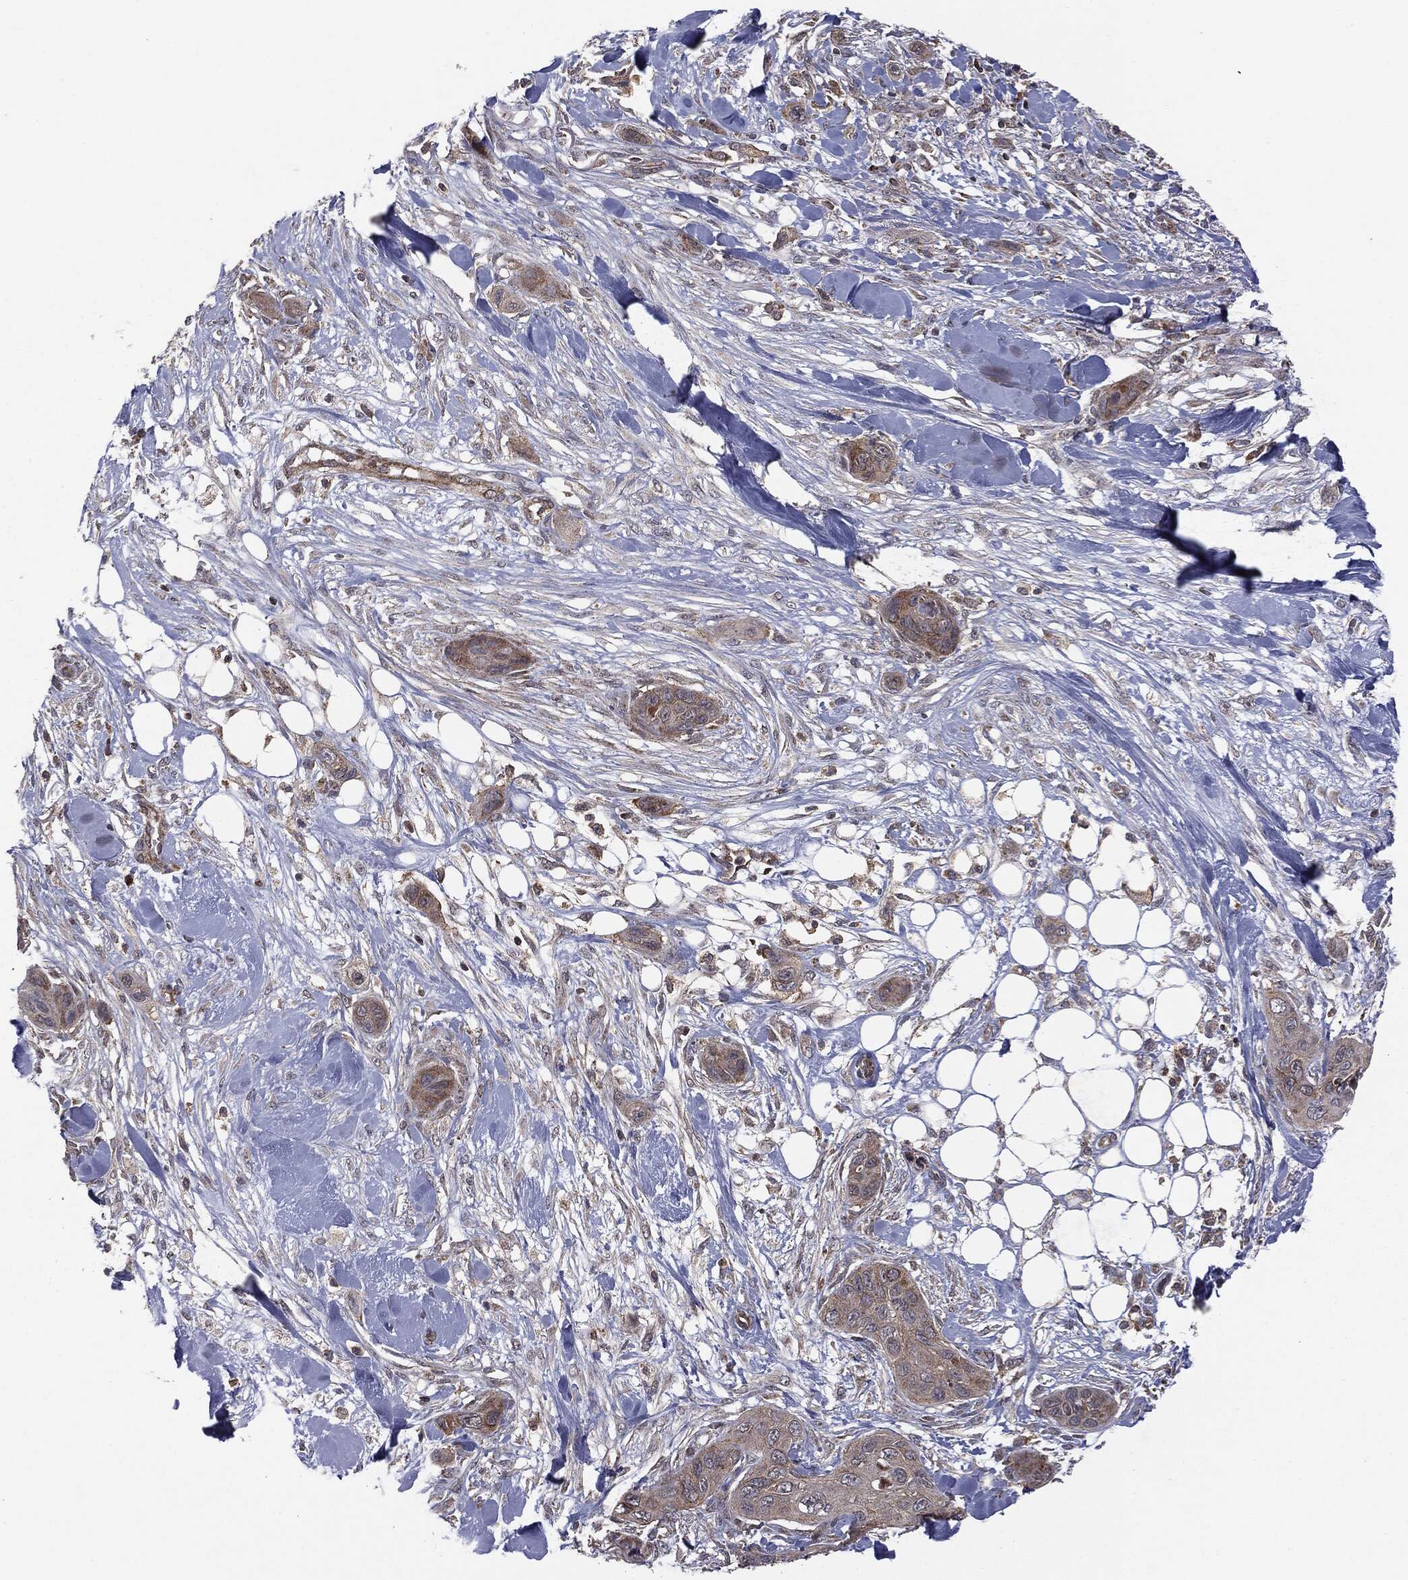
{"staining": {"intensity": "weak", "quantity": ">75%", "location": "cytoplasmic/membranous"}, "tissue": "skin cancer", "cell_type": "Tumor cells", "image_type": "cancer", "snomed": [{"axis": "morphology", "description": "Squamous cell carcinoma, NOS"}, {"axis": "topography", "description": "Skin"}], "caption": "Squamous cell carcinoma (skin) stained for a protein (brown) exhibits weak cytoplasmic/membranous positive positivity in about >75% of tumor cells.", "gene": "MTOR", "patient": {"sex": "male", "age": 78}}